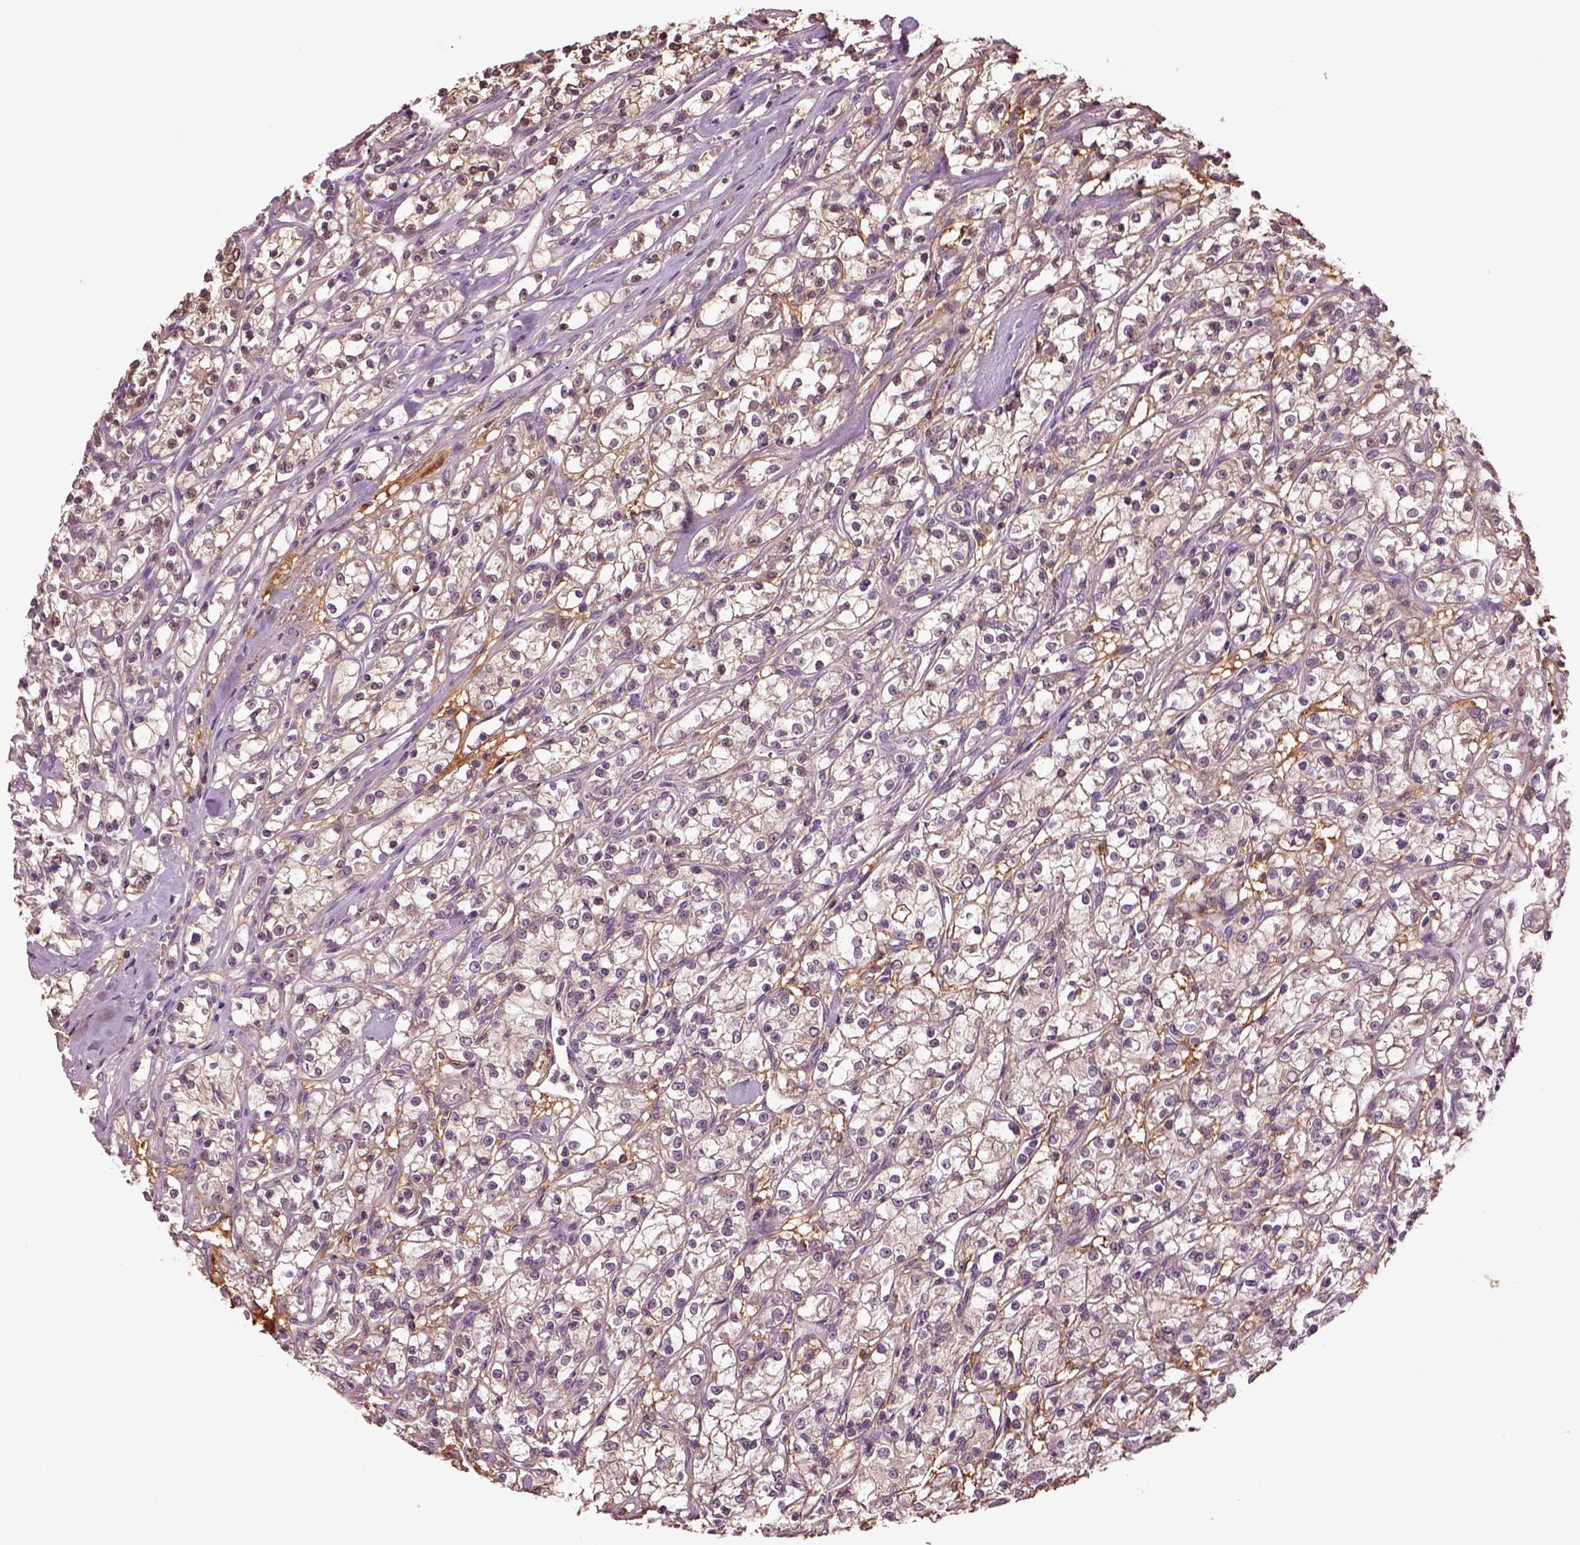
{"staining": {"intensity": "moderate", "quantity": ">75%", "location": "cytoplasmic/membranous"}, "tissue": "renal cancer", "cell_type": "Tumor cells", "image_type": "cancer", "snomed": [{"axis": "morphology", "description": "Adenocarcinoma, NOS"}, {"axis": "topography", "description": "Kidney"}], "caption": "Immunohistochemistry (IHC) histopathology image of neoplastic tissue: renal cancer (adenocarcinoma) stained using immunohistochemistry (IHC) demonstrates medium levels of moderate protein expression localized specifically in the cytoplasmic/membranous of tumor cells, appearing as a cytoplasmic/membranous brown color.", "gene": "MTHFS", "patient": {"sex": "female", "age": 59}}